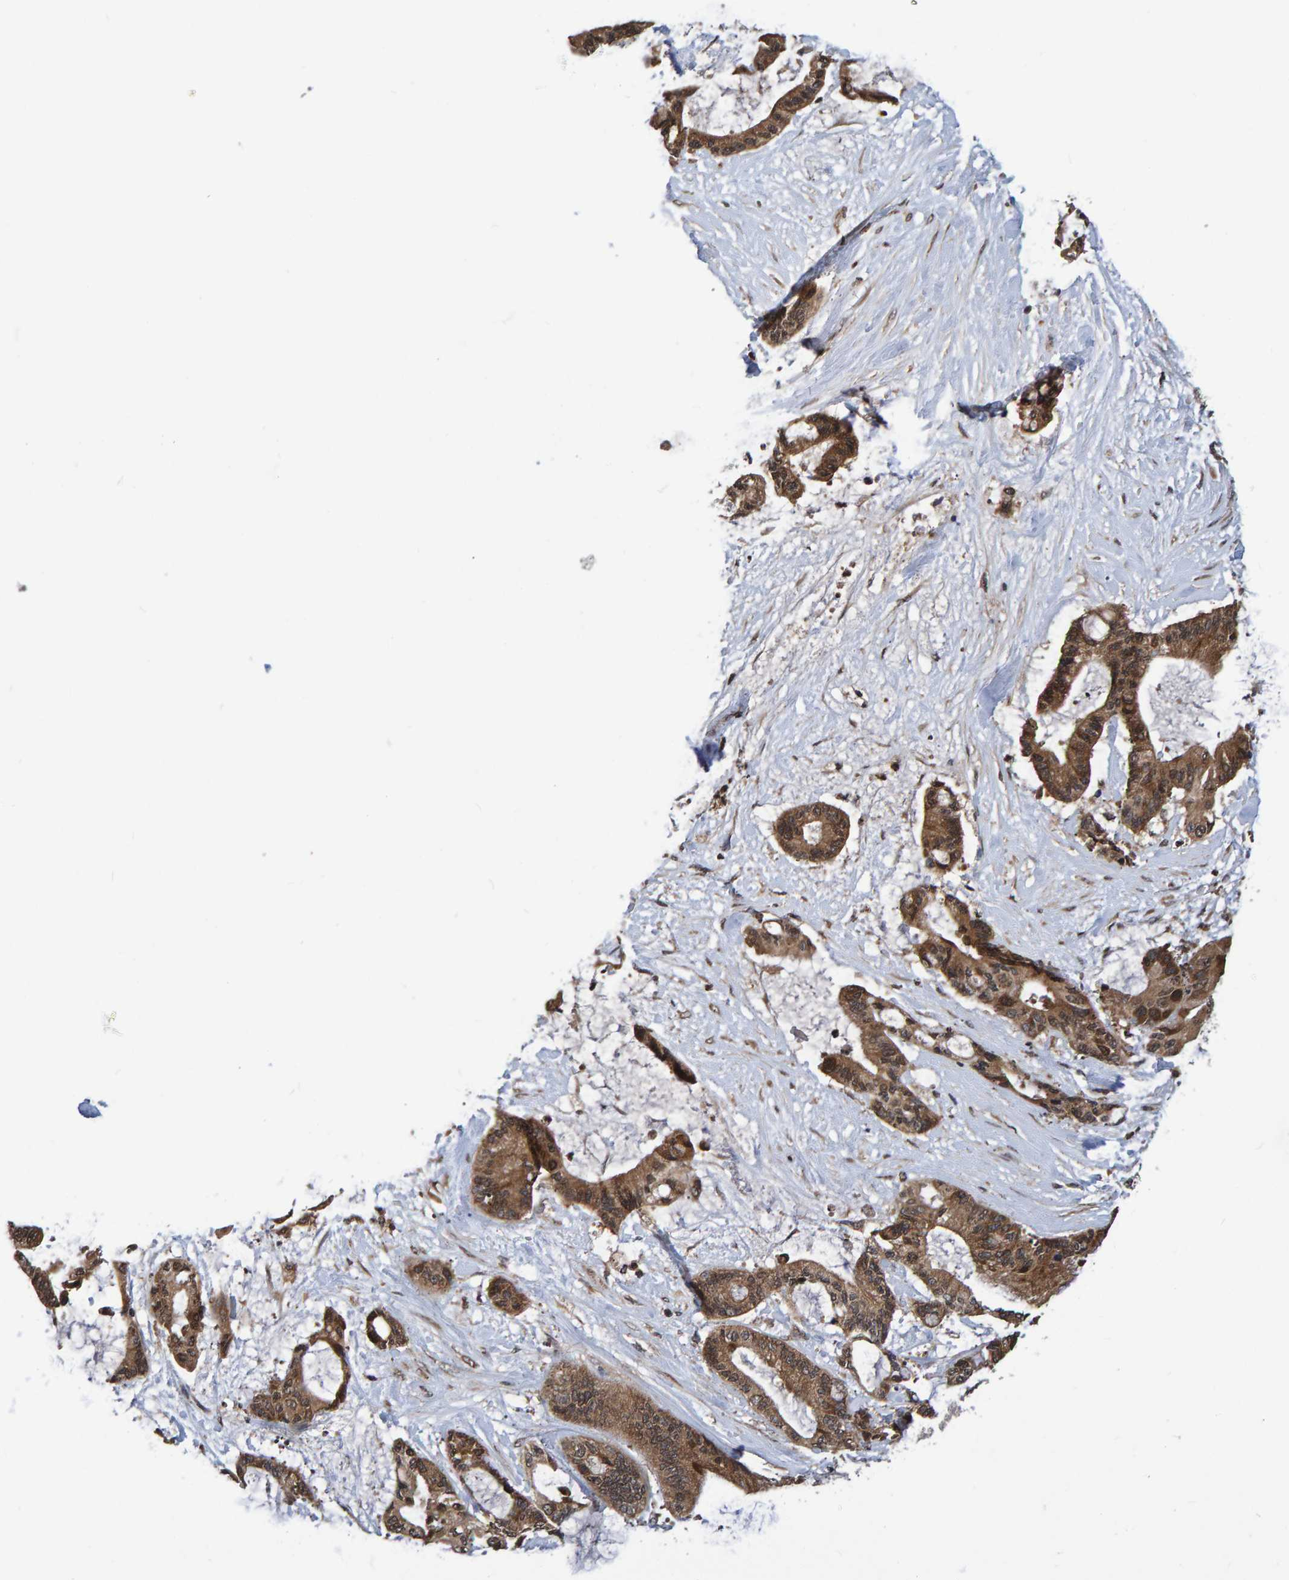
{"staining": {"intensity": "moderate", "quantity": ">75%", "location": "cytoplasmic/membranous"}, "tissue": "liver cancer", "cell_type": "Tumor cells", "image_type": "cancer", "snomed": [{"axis": "morphology", "description": "Cholangiocarcinoma"}, {"axis": "topography", "description": "Liver"}], "caption": "Human liver cancer (cholangiocarcinoma) stained with a protein marker demonstrates moderate staining in tumor cells.", "gene": "GAB2", "patient": {"sex": "female", "age": 73}}